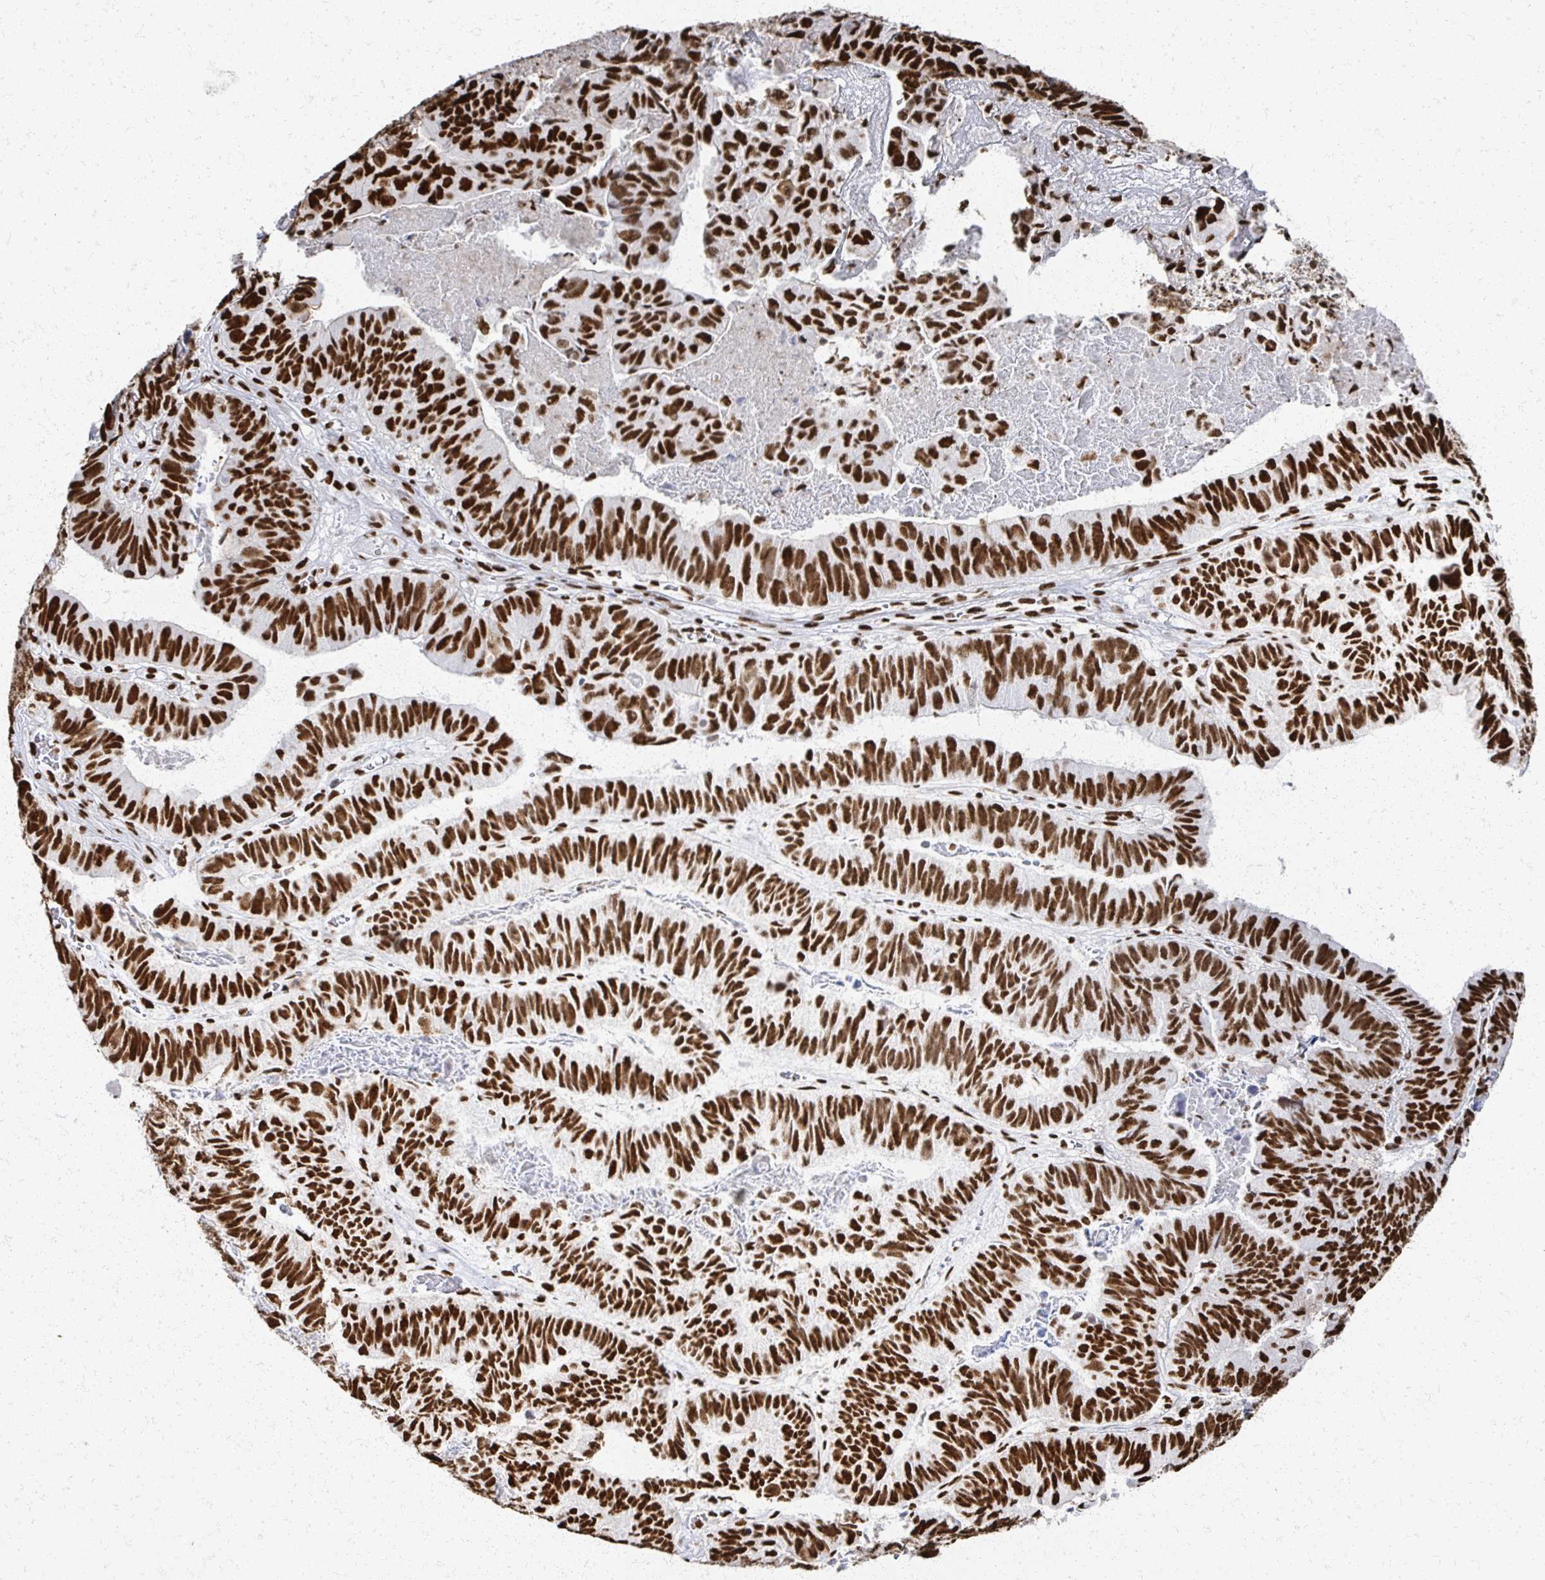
{"staining": {"intensity": "strong", "quantity": ">75%", "location": "nuclear"}, "tissue": "stomach cancer", "cell_type": "Tumor cells", "image_type": "cancer", "snomed": [{"axis": "morphology", "description": "Adenocarcinoma, NOS"}, {"axis": "topography", "description": "Stomach, lower"}], "caption": "Strong nuclear positivity for a protein is seen in about >75% of tumor cells of stomach cancer using immunohistochemistry (IHC).", "gene": "RBBP7", "patient": {"sex": "male", "age": 77}}